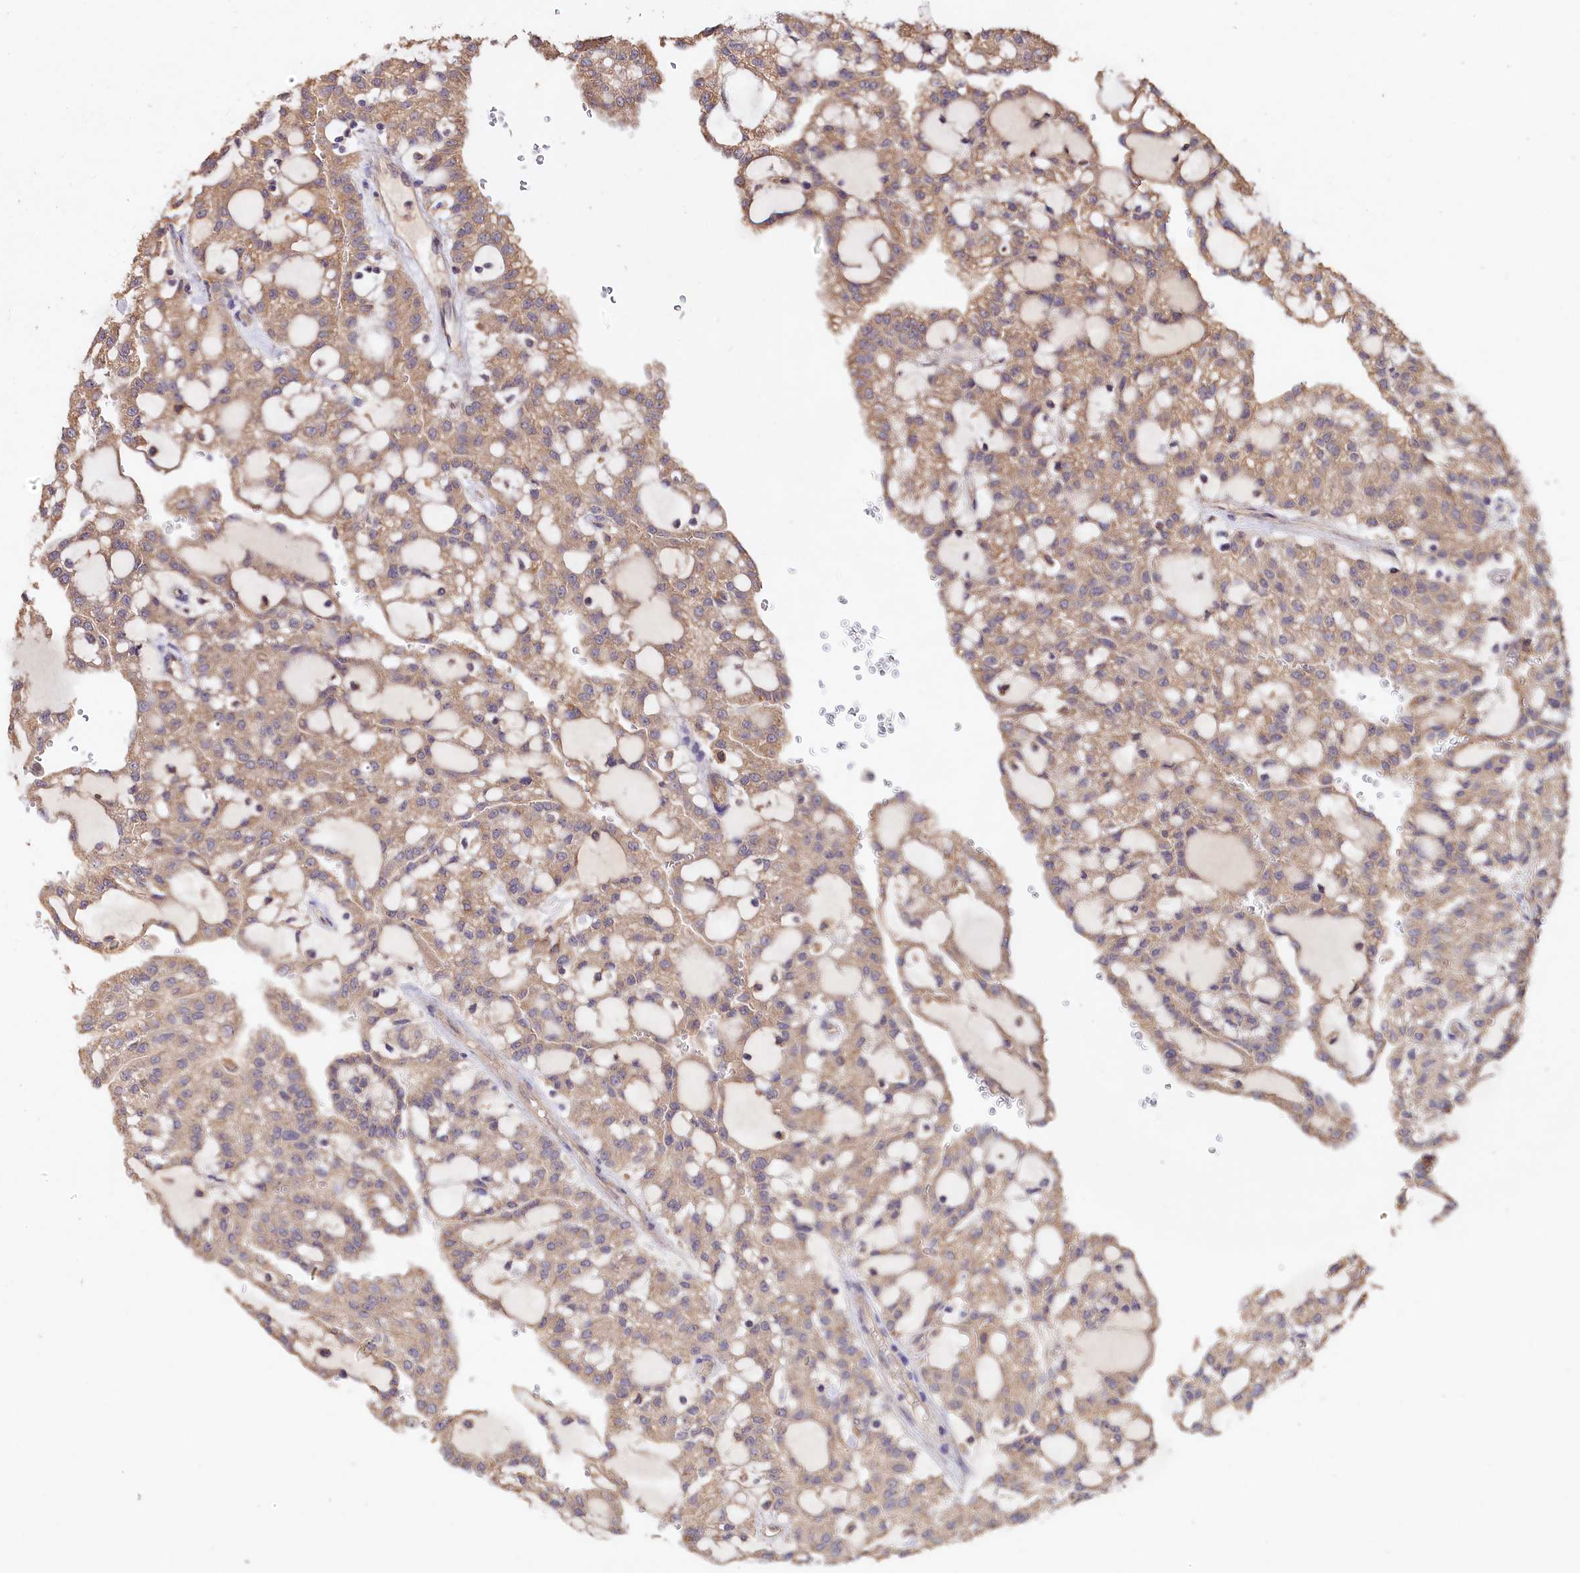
{"staining": {"intensity": "weak", "quantity": ">75%", "location": "cytoplasmic/membranous"}, "tissue": "renal cancer", "cell_type": "Tumor cells", "image_type": "cancer", "snomed": [{"axis": "morphology", "description": "Adenocarcinoma, NOS"}, {"axis": "topography", "description": "Kidney"}], "caption": "Human renal cancer (adenocarcinoma) stained with a protein marker reveals weak staining in tumor cells.", "gene": "ETFBKMT", "patient": {"sex": "male", "age": 63}}